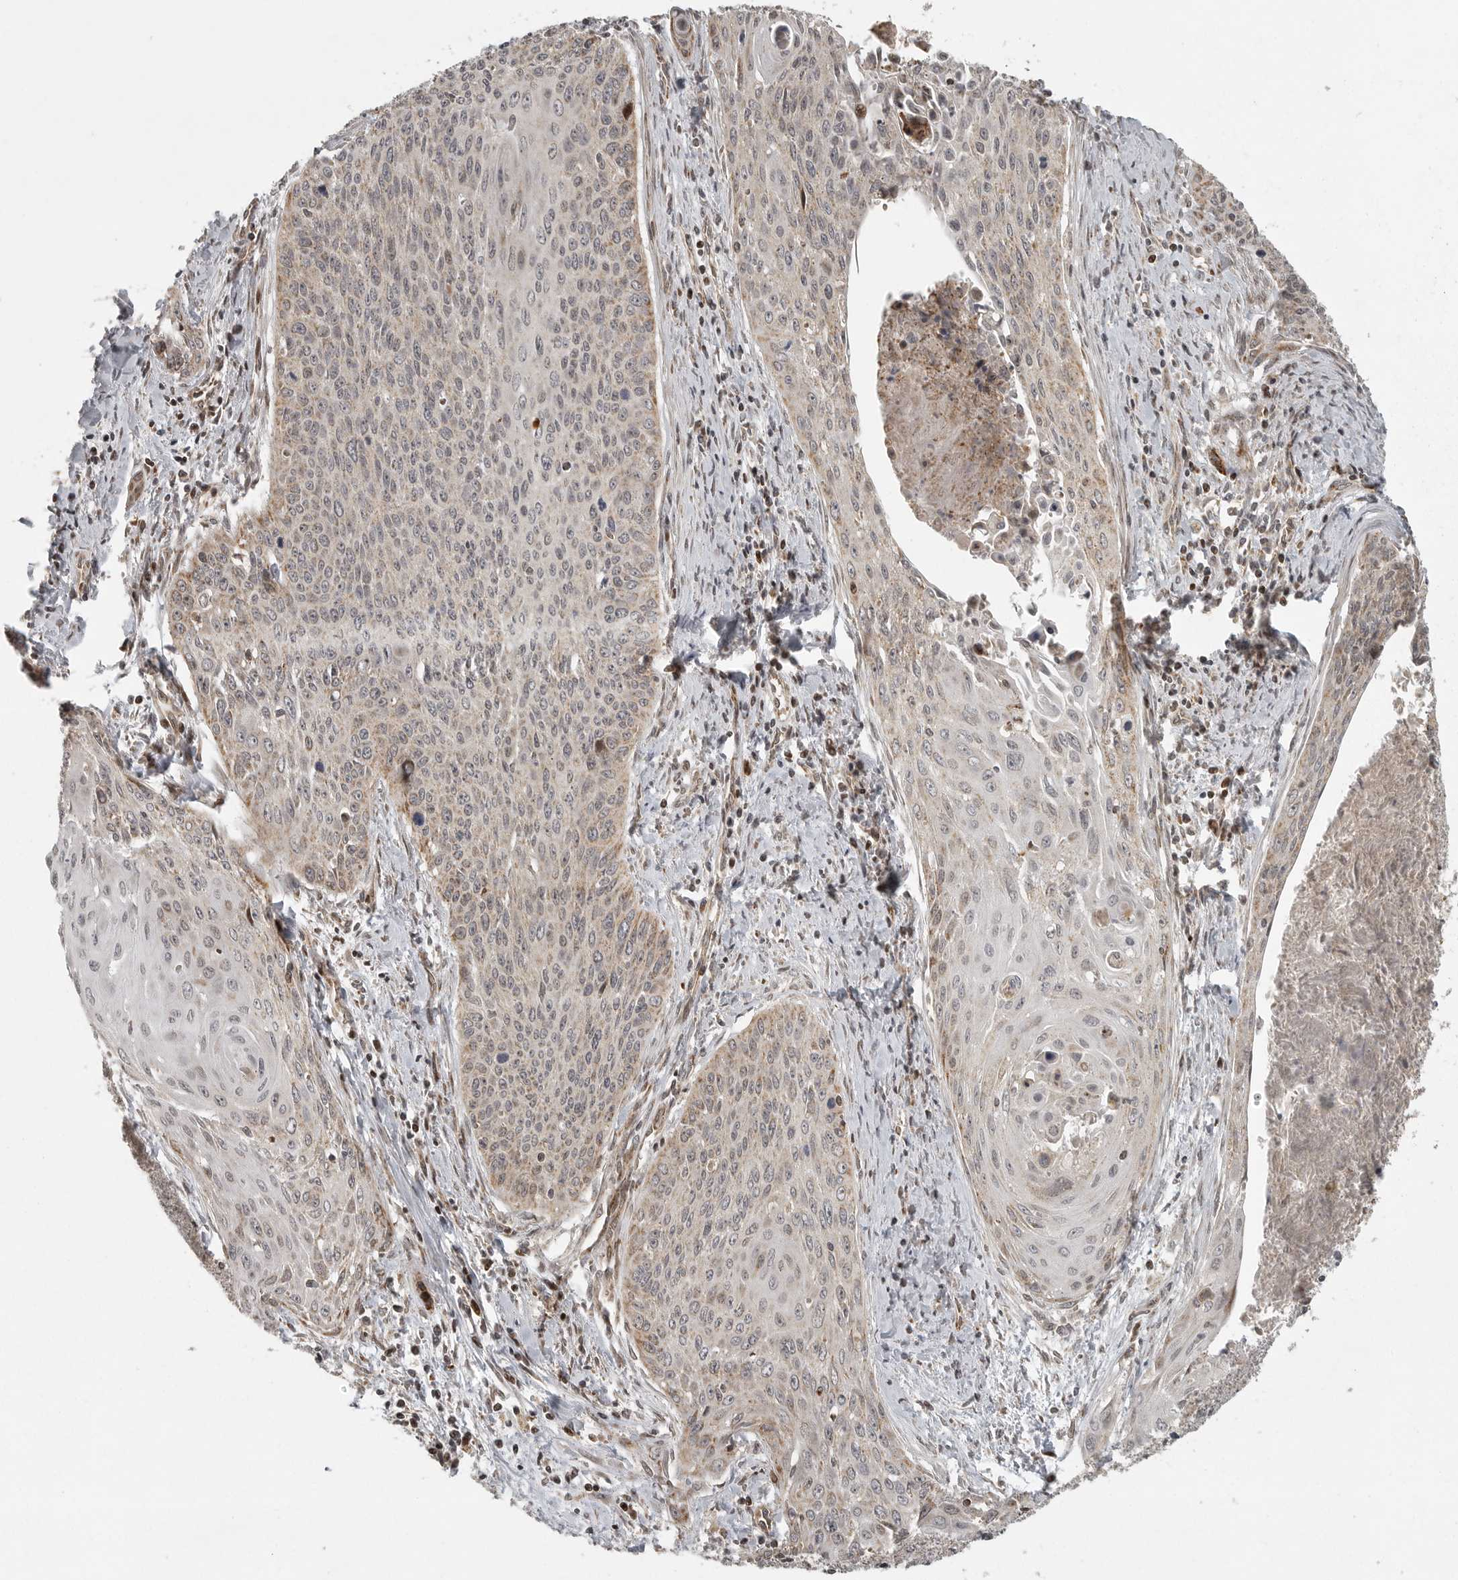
{"staining": {"intensity": "weak", "quantity": "<25%", "location": "cytoplasmic/membranous"}, "tissue": "cervical cancer", "cell_type": "Tumor cells", "image_type": "cancer", "snomed": [{"axis": "morphology", "description": "Squamous cell carcinoma, NOS"}, {"axis": "topography", "description": "Cervix"}], "caption": "Immunohistochemistry image of neoplastic tissue: human cervical cancer (squamous cell carcinoma) stained with DAB (3,3'-diaminobenzidine) reveals no significant protein positivity in tumor cells.", "gene": "NARS2", "patient": {"sex": "female", "age": 55}}